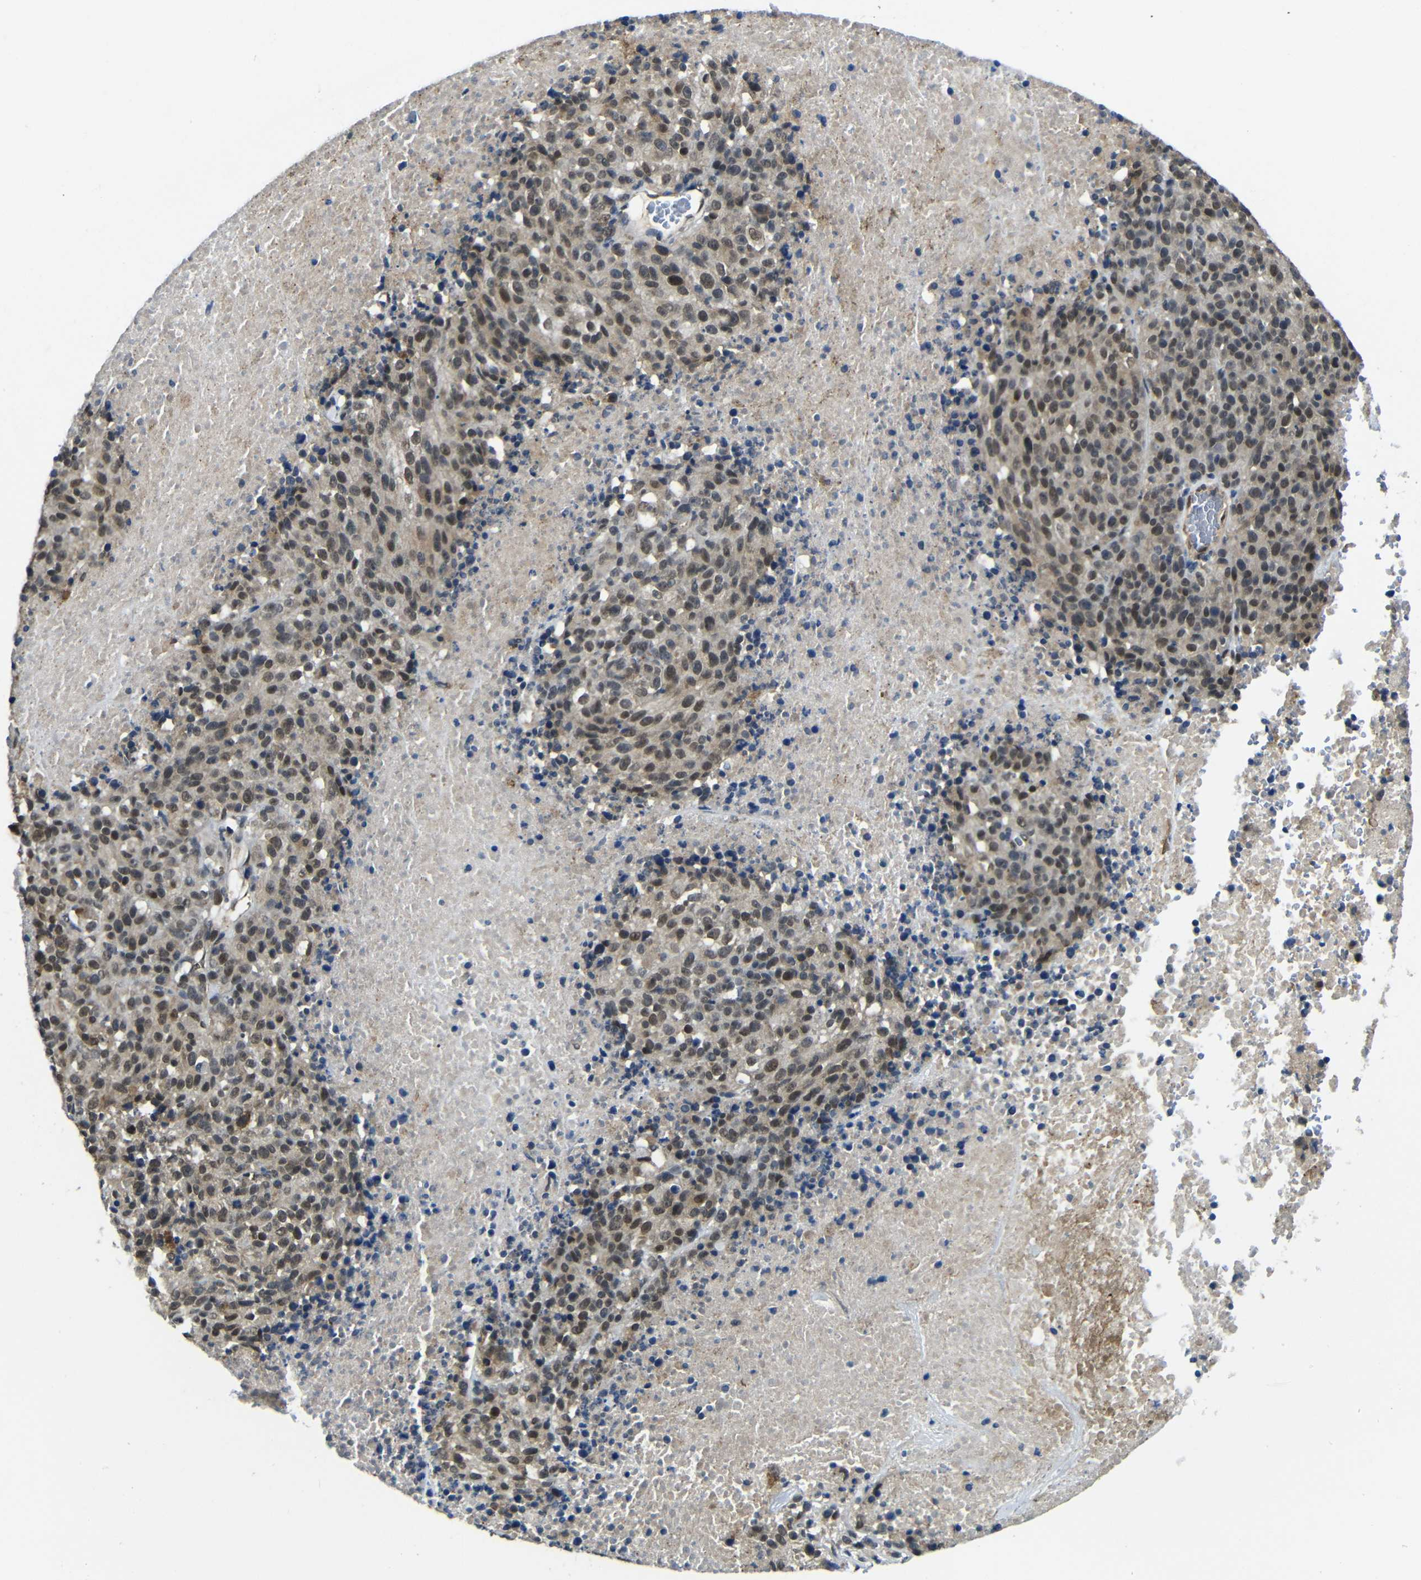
{"staining": {"intensity": "weak", "quantity": ">75%", "location": "cytoplasmic/membranous,nuclear"}, "tissue": "melanoma", "cell_type": "Tumor cells", "image_type": "cancer", "snomed": [{"axis": "morphology", "description": "Malignant melanoma, Metastatic site"}, {"axis": "topography", "description": "Cerebral cortex"}], "caption": "Melanoma tissue displays weak cytoplasmic/membranous and nuclear staining in approximately >75% of tumor cells, visualized by immunohistochemistry. (brown staining indicates protein expression, while blue staining denotes nuclei).", "gene": "FAM172A", "patient": {"sex": "female", "age": 52}}